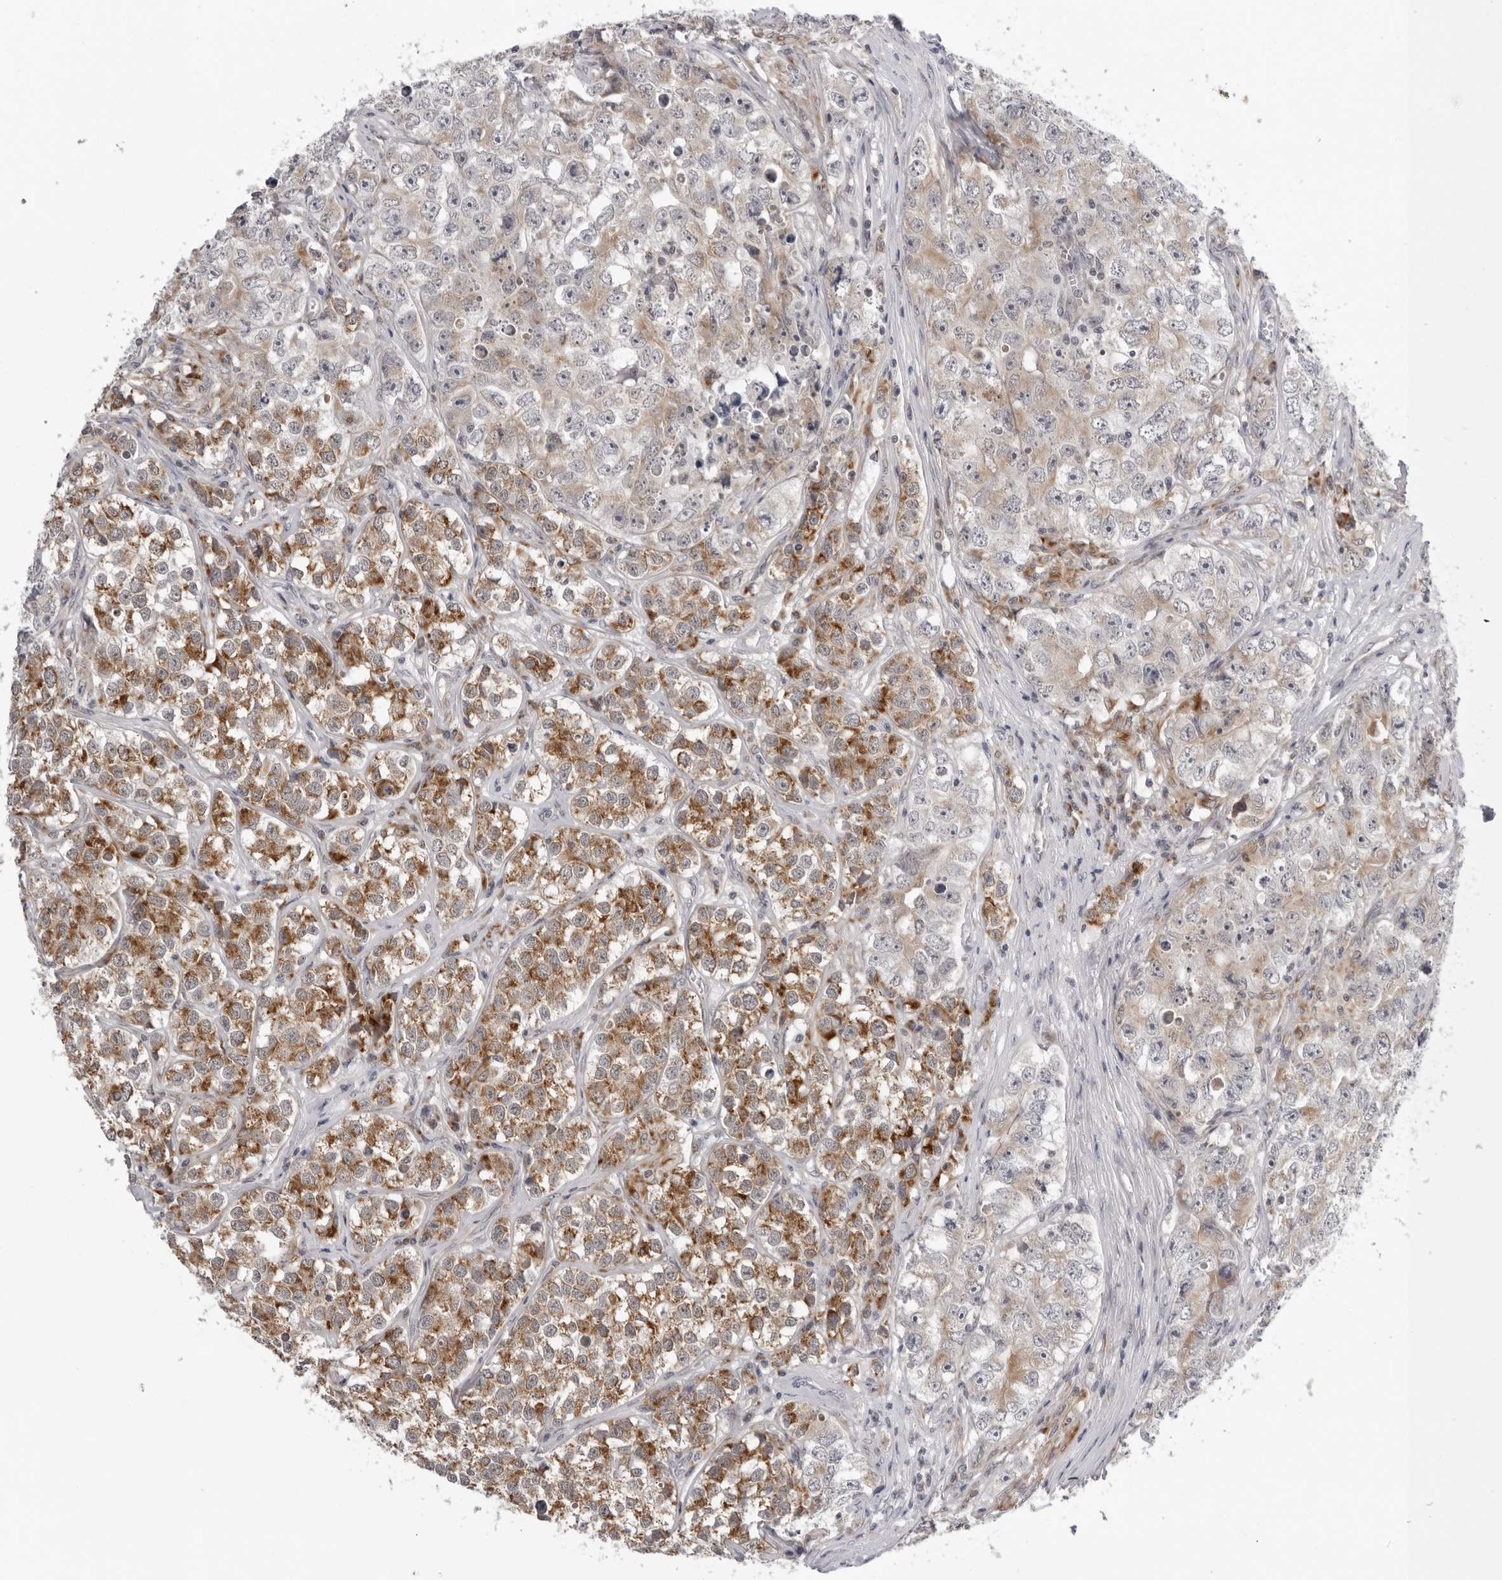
{"staining": {"intensity": "moderate", "quantity": "25%-75%", "location": "cytoplasmic/membranous"}, "tissue": "testis cancer", "cell_type": "Tumor cells", "image_type": "cancer", "snomed": [{"axis": "morphology", "description": "Seminoma, NOS"}, {"axis": "morphology", "description": "Carcinoma, Embryonal, NOS"}, {"axis": "topography", "description": "Testis"}], "caption": "Testis seminoma was stained to show a protein in brown. There is medium levels of moderate cytoplasmic/membranous positivity in about 25%-75% of tumor cells.", "gene": "CPT2", "patient": {"sex": "male", "age": 43}}